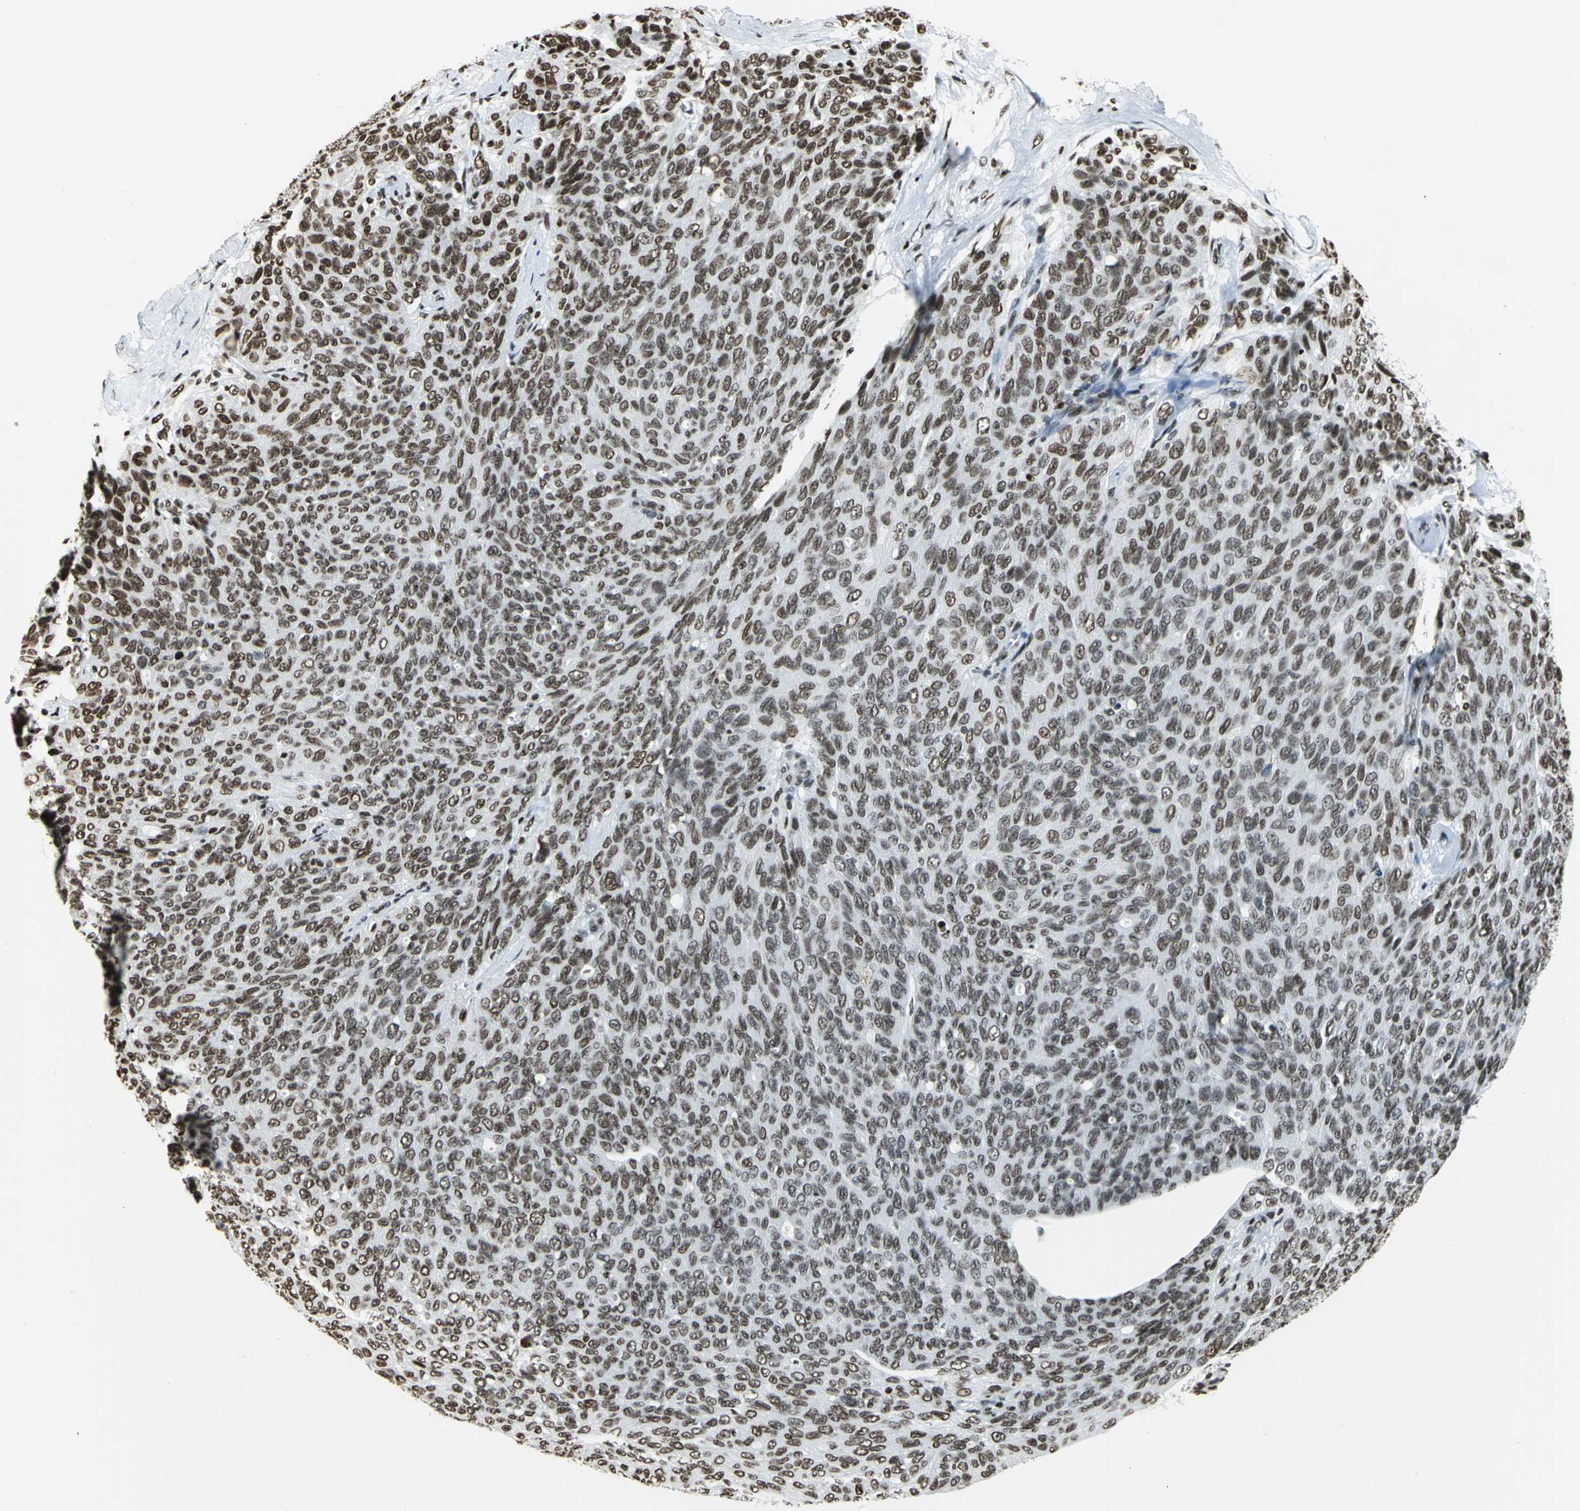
{"staining": {"intensity": "strong", "quantity": ">75%", "location": "nuclear"}, "tissue": "ovarian cancer", "cell_type": "Tumor cells", "image_type": "cancer", "snomed": [{"axis": "morphology", "description": "Carcinoma, endometroid"}, {"axis": "topography", "description": "Ovary"}], "caption": "Immunohistochemistry (IHC) micrograph of neoplastic tissue: ovarian cancer stained using IHC exhibits high levels of strong protein expression localized specifically in the nuclear of tumor cells, appearing as a nuclear brown color.", "gene": "HMGB1", "patient": {"sex": "female", "age": 60}}